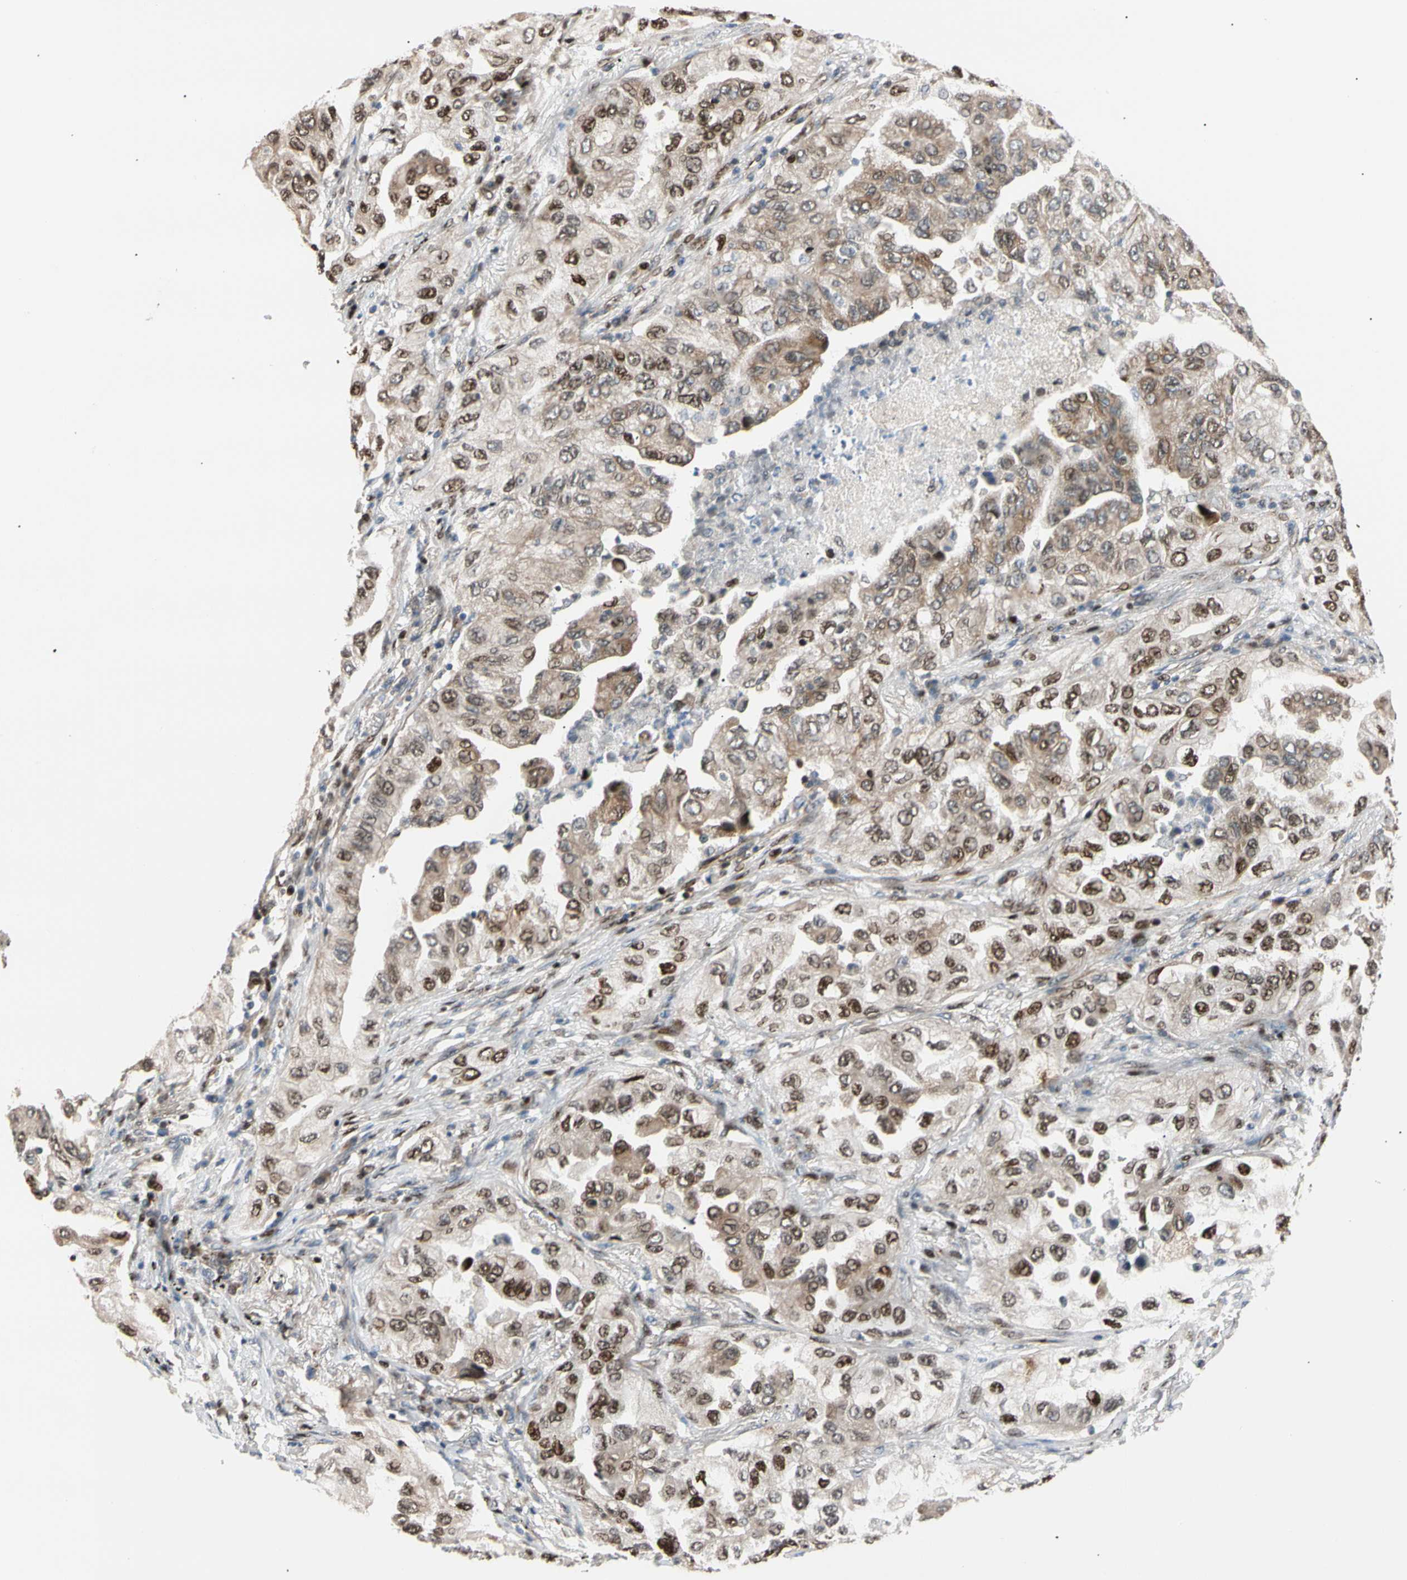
{"staining": {"intensity": "moderate", "quantity": "25%-75%", "location": "nuclear"}, "tissue": "lung cancer", "cell_type": "Tumor cells", "image_type": "cancer", "snomed": [{"axis": "morphology", "description": "Adenocarcinoma, NOS"}, {"axis": "topography", "description": "Lung"}], "caption": "This histopathology image reveals IHC staining of human lung cancer (adenocarcinoma), with medium moderate nuclear staining in about 25%-75% of tumor cells.", "gene": "E2F1", "patient": {"sex": "female", "age": 65}}